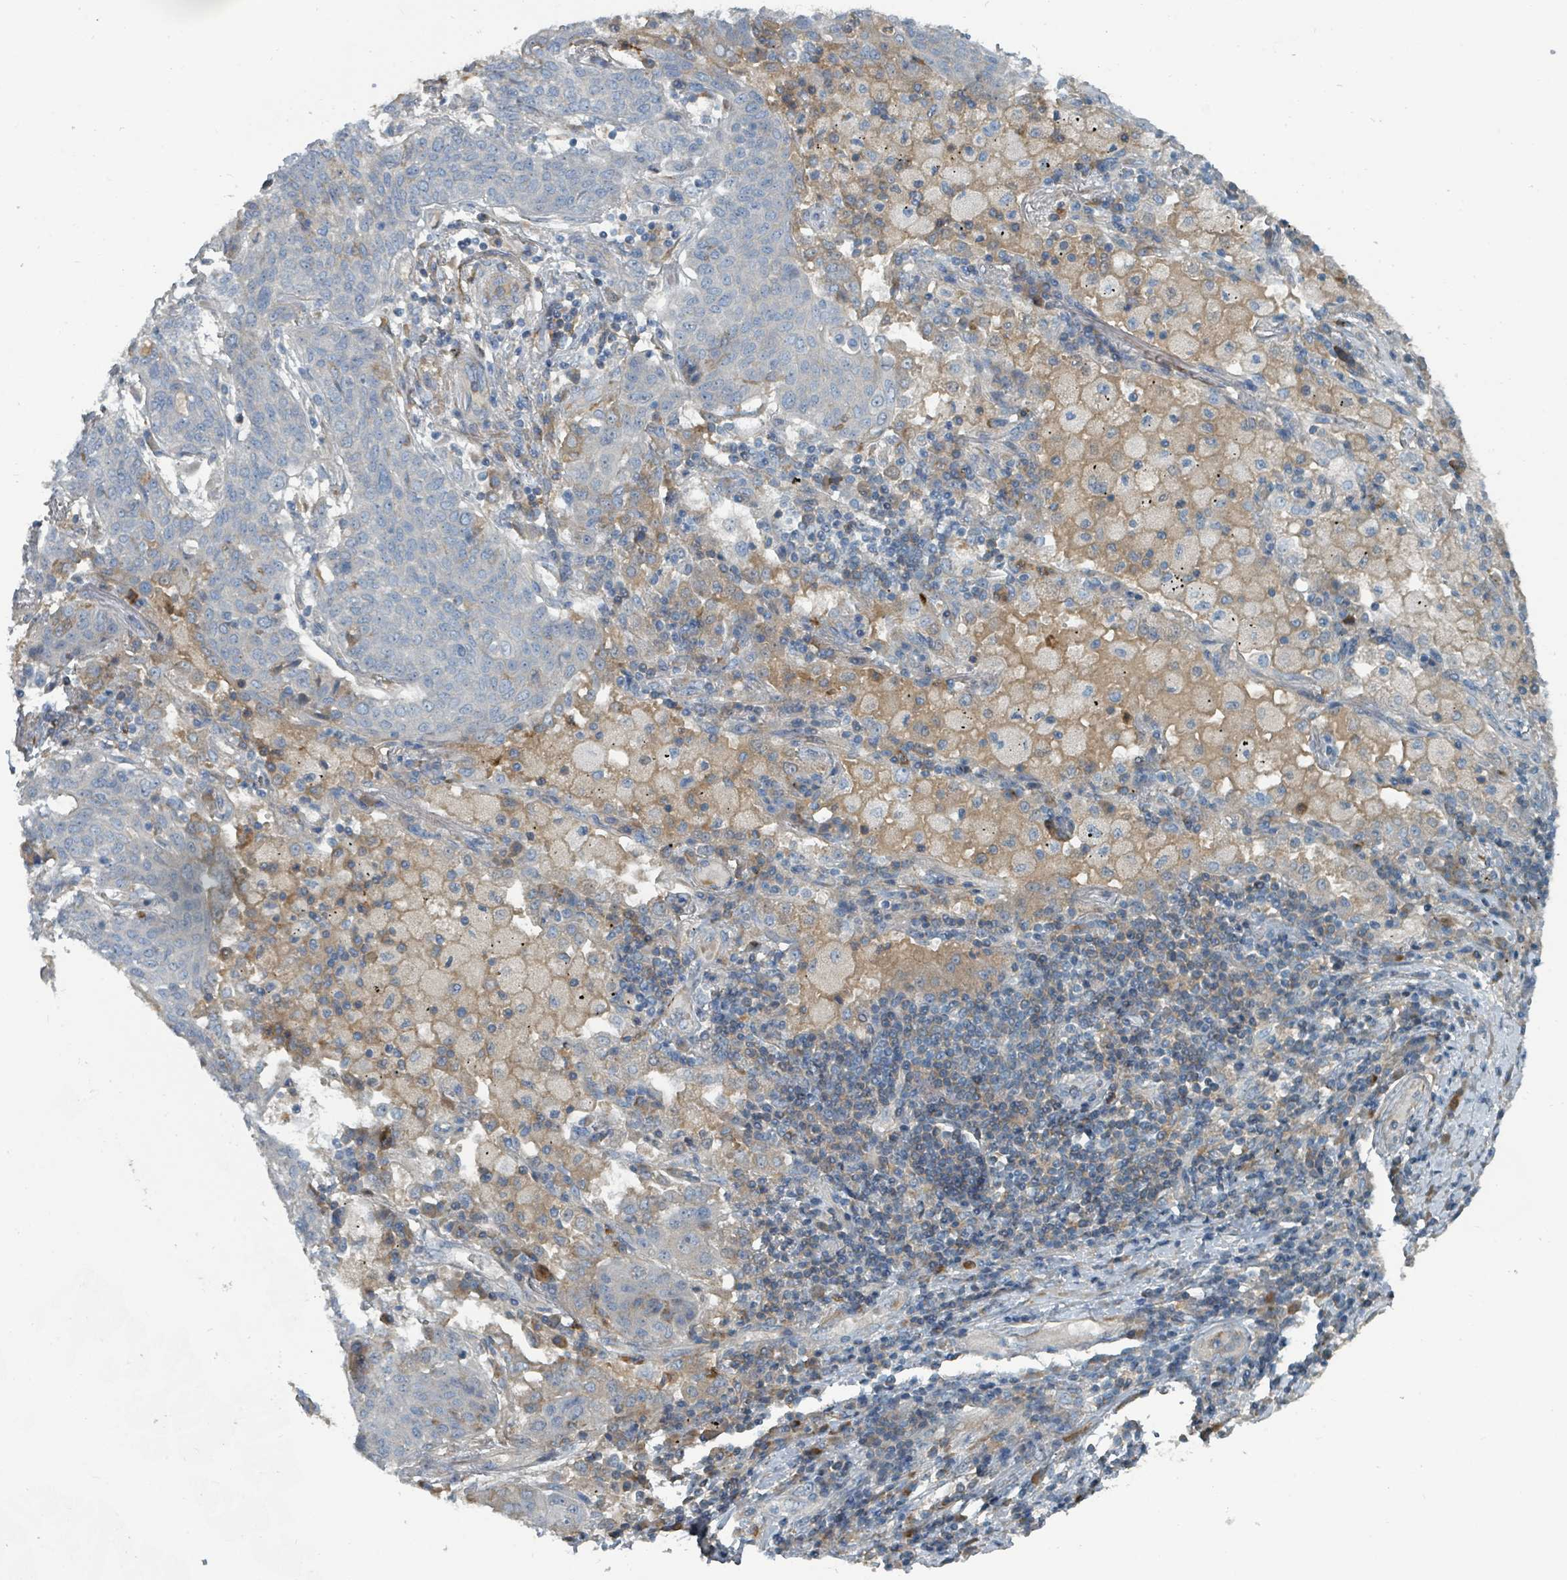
{"staining": {"intensity": "weak", "quantity": "<25%", "location": "cytoplasmic/membranous"}, "tissue": "lung cancer", "cell_type": "Tumor cells", "image_type": "cancer", "snomed": [{"axis": "morphology", "description": "Squamous cell carcinoma, NOS"}, {"axis": "topography", "description": "Lung"}], "caption": "Tumor cells are negative for brown protein staining in squamous cell carcinoma (lung).", "gene": "SLC44A5", "patient": {"sex": "female", "age": 70}}